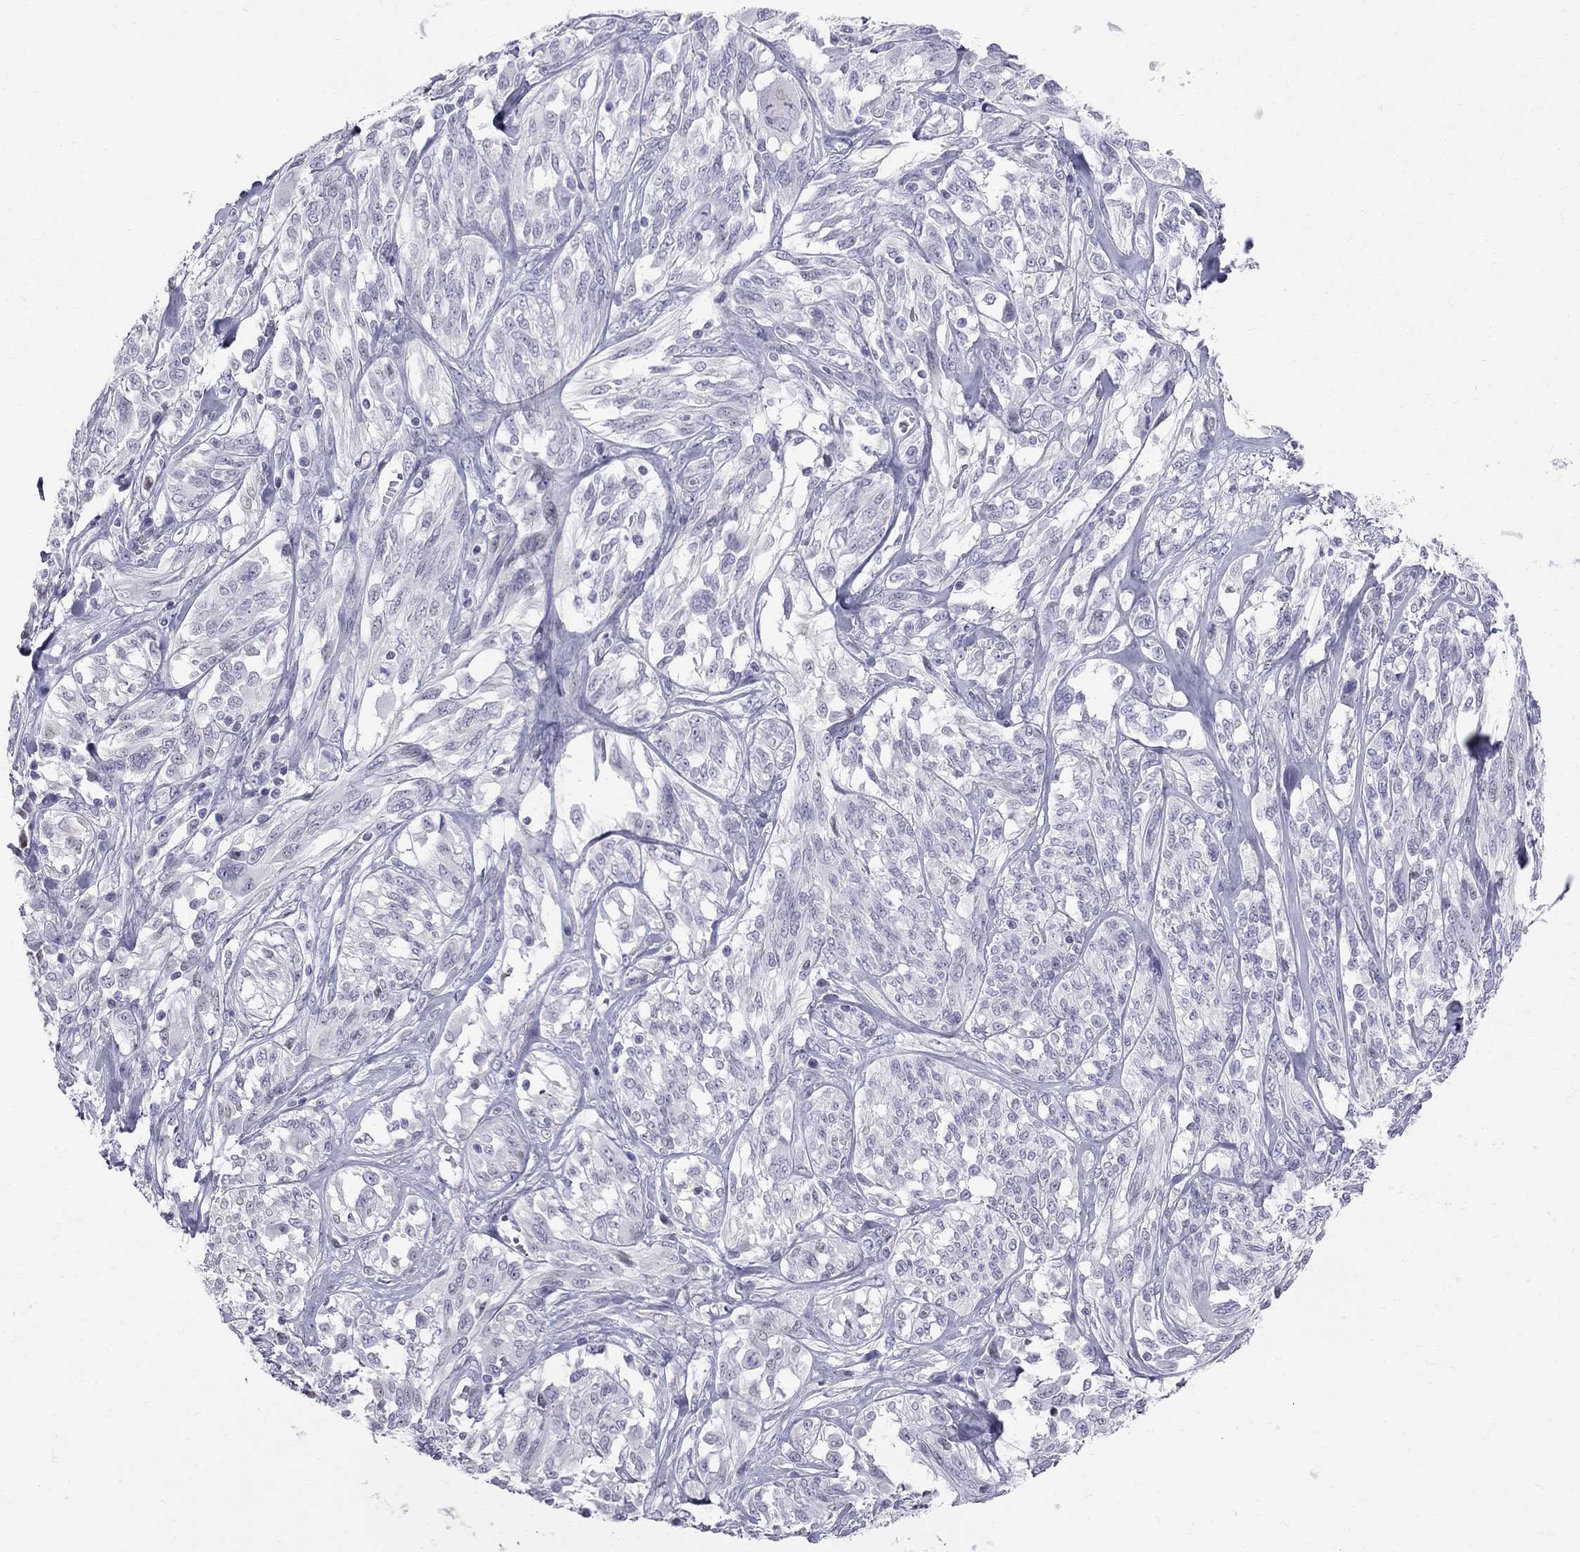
{"staining": {"intensity": "negative", "quantity": "none", "location": "none"}, "tissue": "melanoma", "cell_type": "Tumor cells", "image_type": "cancer", "snomed": [{"axis": "morphology", "description": "Malignant melanoma, NOS"}, {"axis": "topography", "description": "Skin"}], "caption": "This is an immunohistochemistry (IHC) photomicrograph of human melanoma. There is no expression in tumor cells.", "gene": "MUC15", "patient": {"sex": "female", "age": 91}}